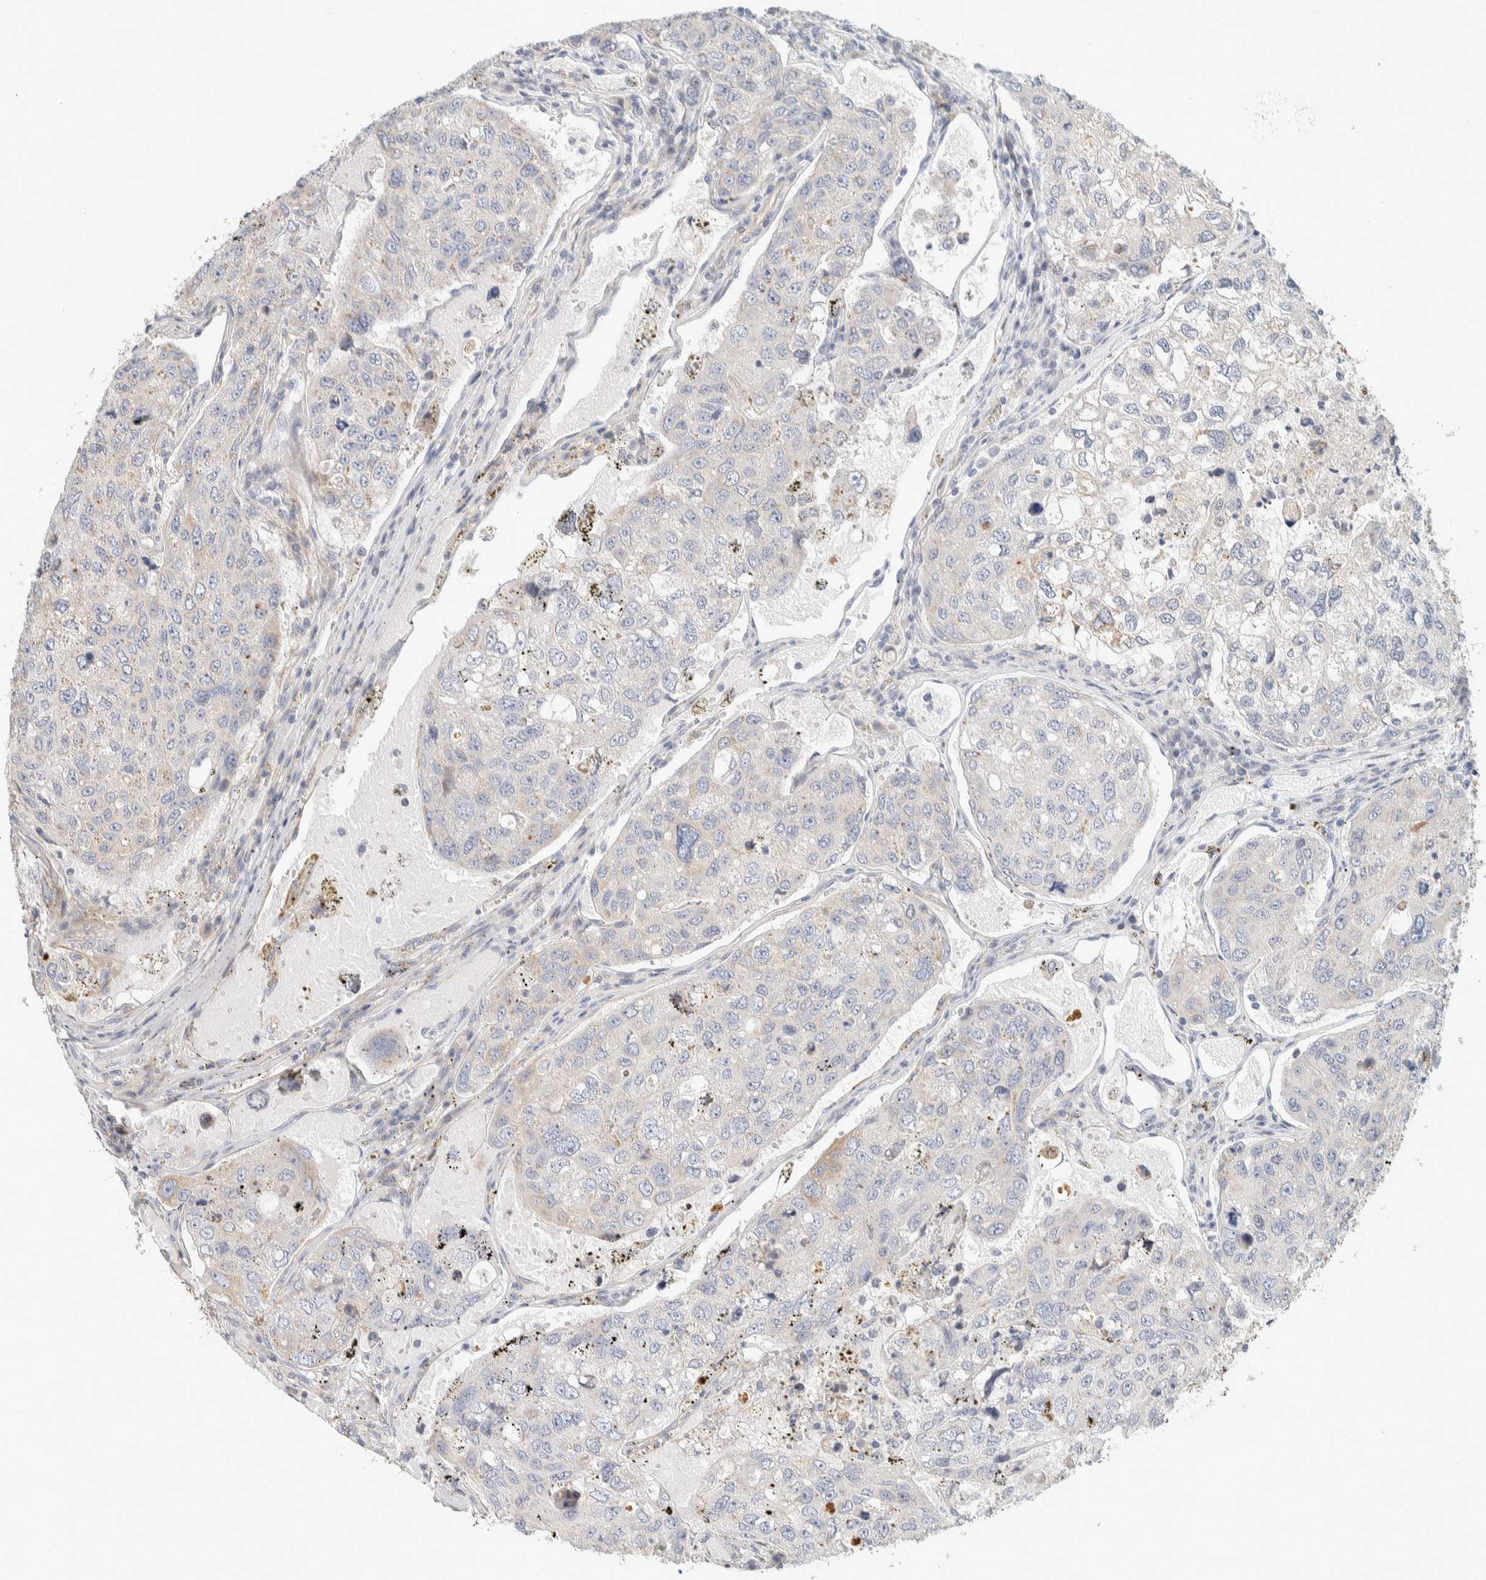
{"staining": {"intensity": "negative", "quantity": "none", "location": "none"}, "tissue": "urothelial cancer", "cell_type": "Tumor cells", "image_type": "cancer", "snomed": [{"axis": "morphology", "description": "Urothelial carcinoma, High grade"}, {"axis": "topography", "description": "Lymph node"}, {"axis": "topography", "description": "Urinary bladder"}], "caption": "This is an immunohistochemistry (IHC) image of urothelial cancer. There is no expression in tumor cells.", "gene": "CDR2", "patient": {"sex": "male", "age": 51}}